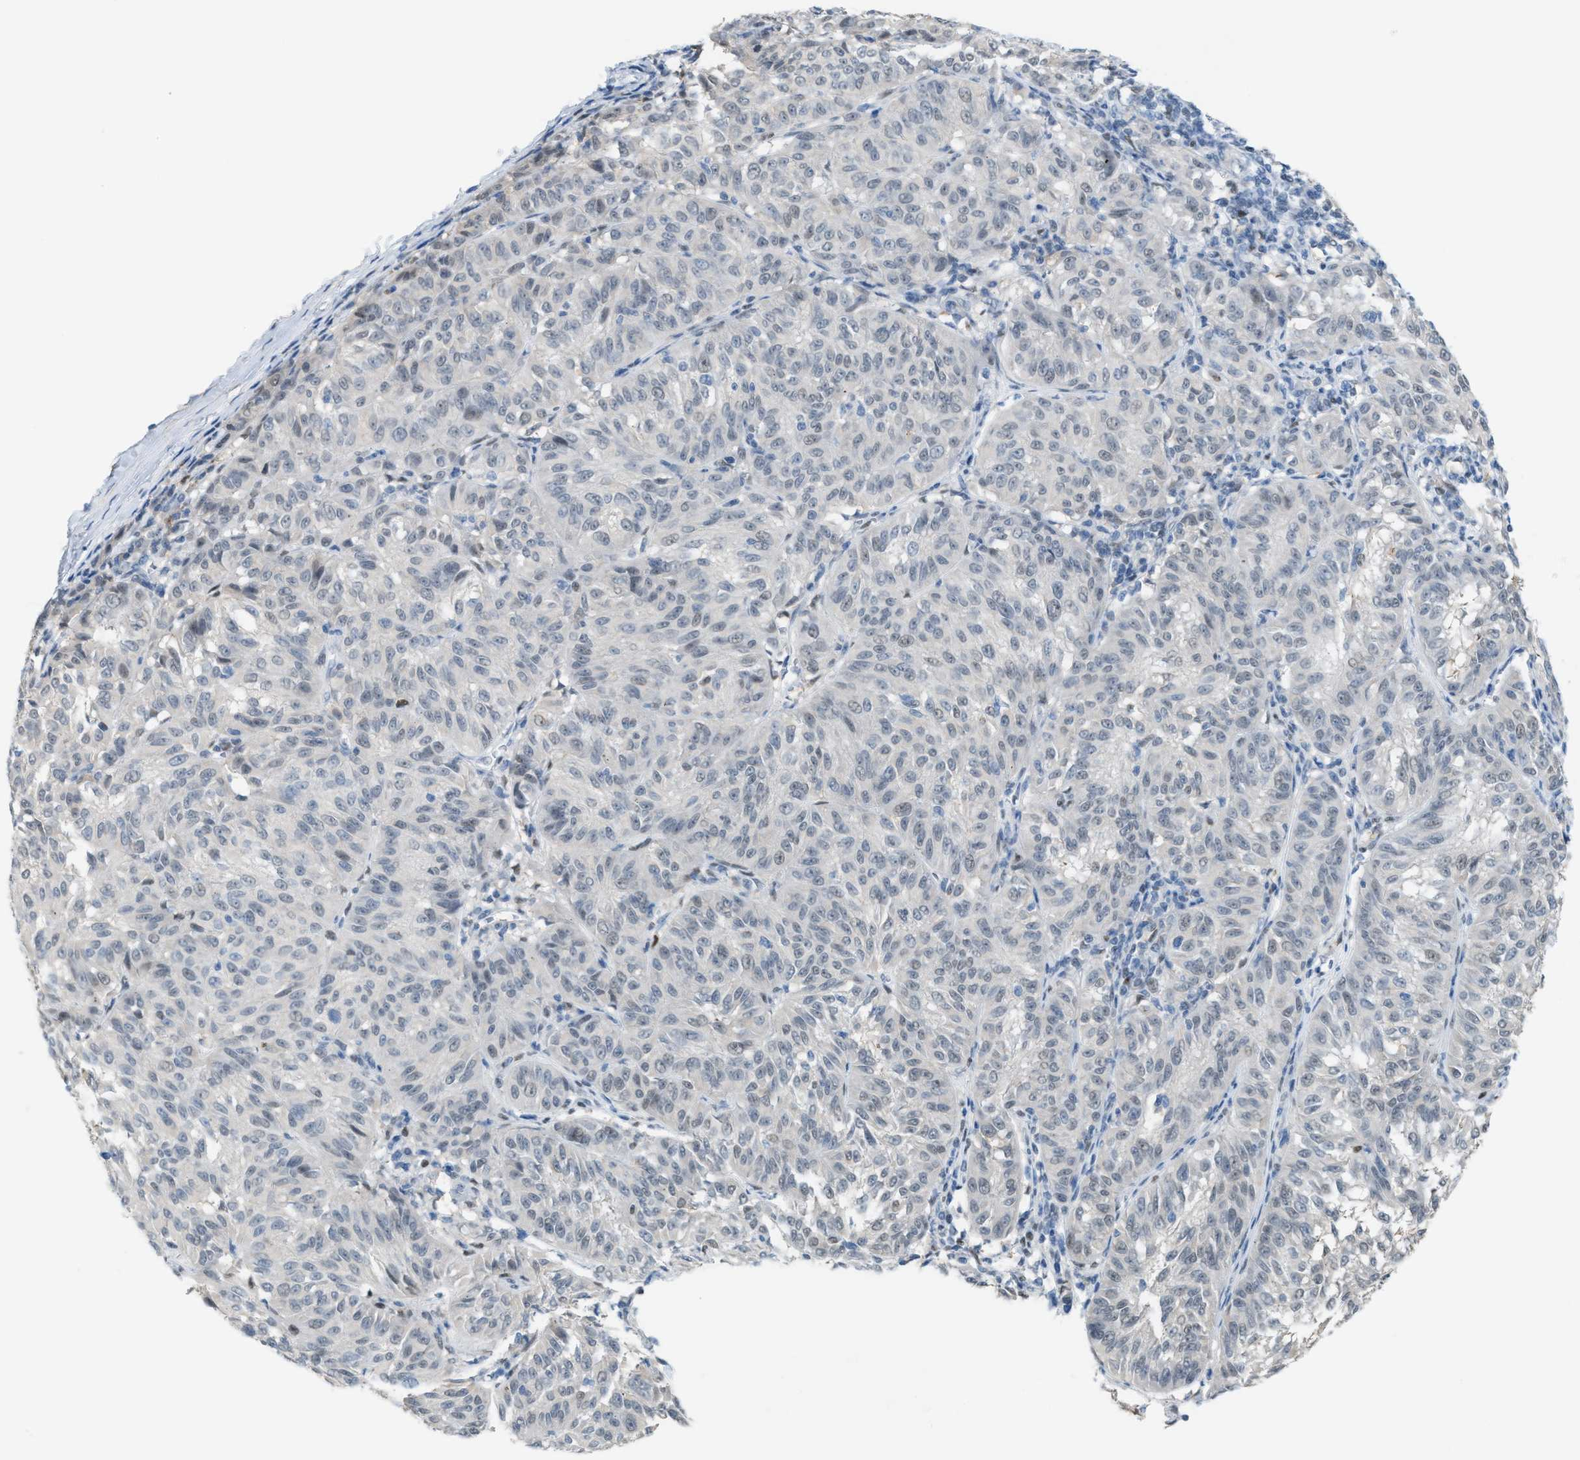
{"staining": {"intensity": "weak", "quantity": "<25%", "location": "nuclear"}, "tissue": "melanoma", "cell_type": "Tumor cells", "image_type": "cancer", "snomed": [{"axis": "morphology", "description": "Malignant melanoma, NOS"}, {"axis": "topography", "description": "Skin"}], "caption": "The immunohistochemistry histopathology image has no significant staining in tumor cells of malignant melanoma tissue.", "gene": "PPM1D", "patient": {"sex": "female", "age": 72}}